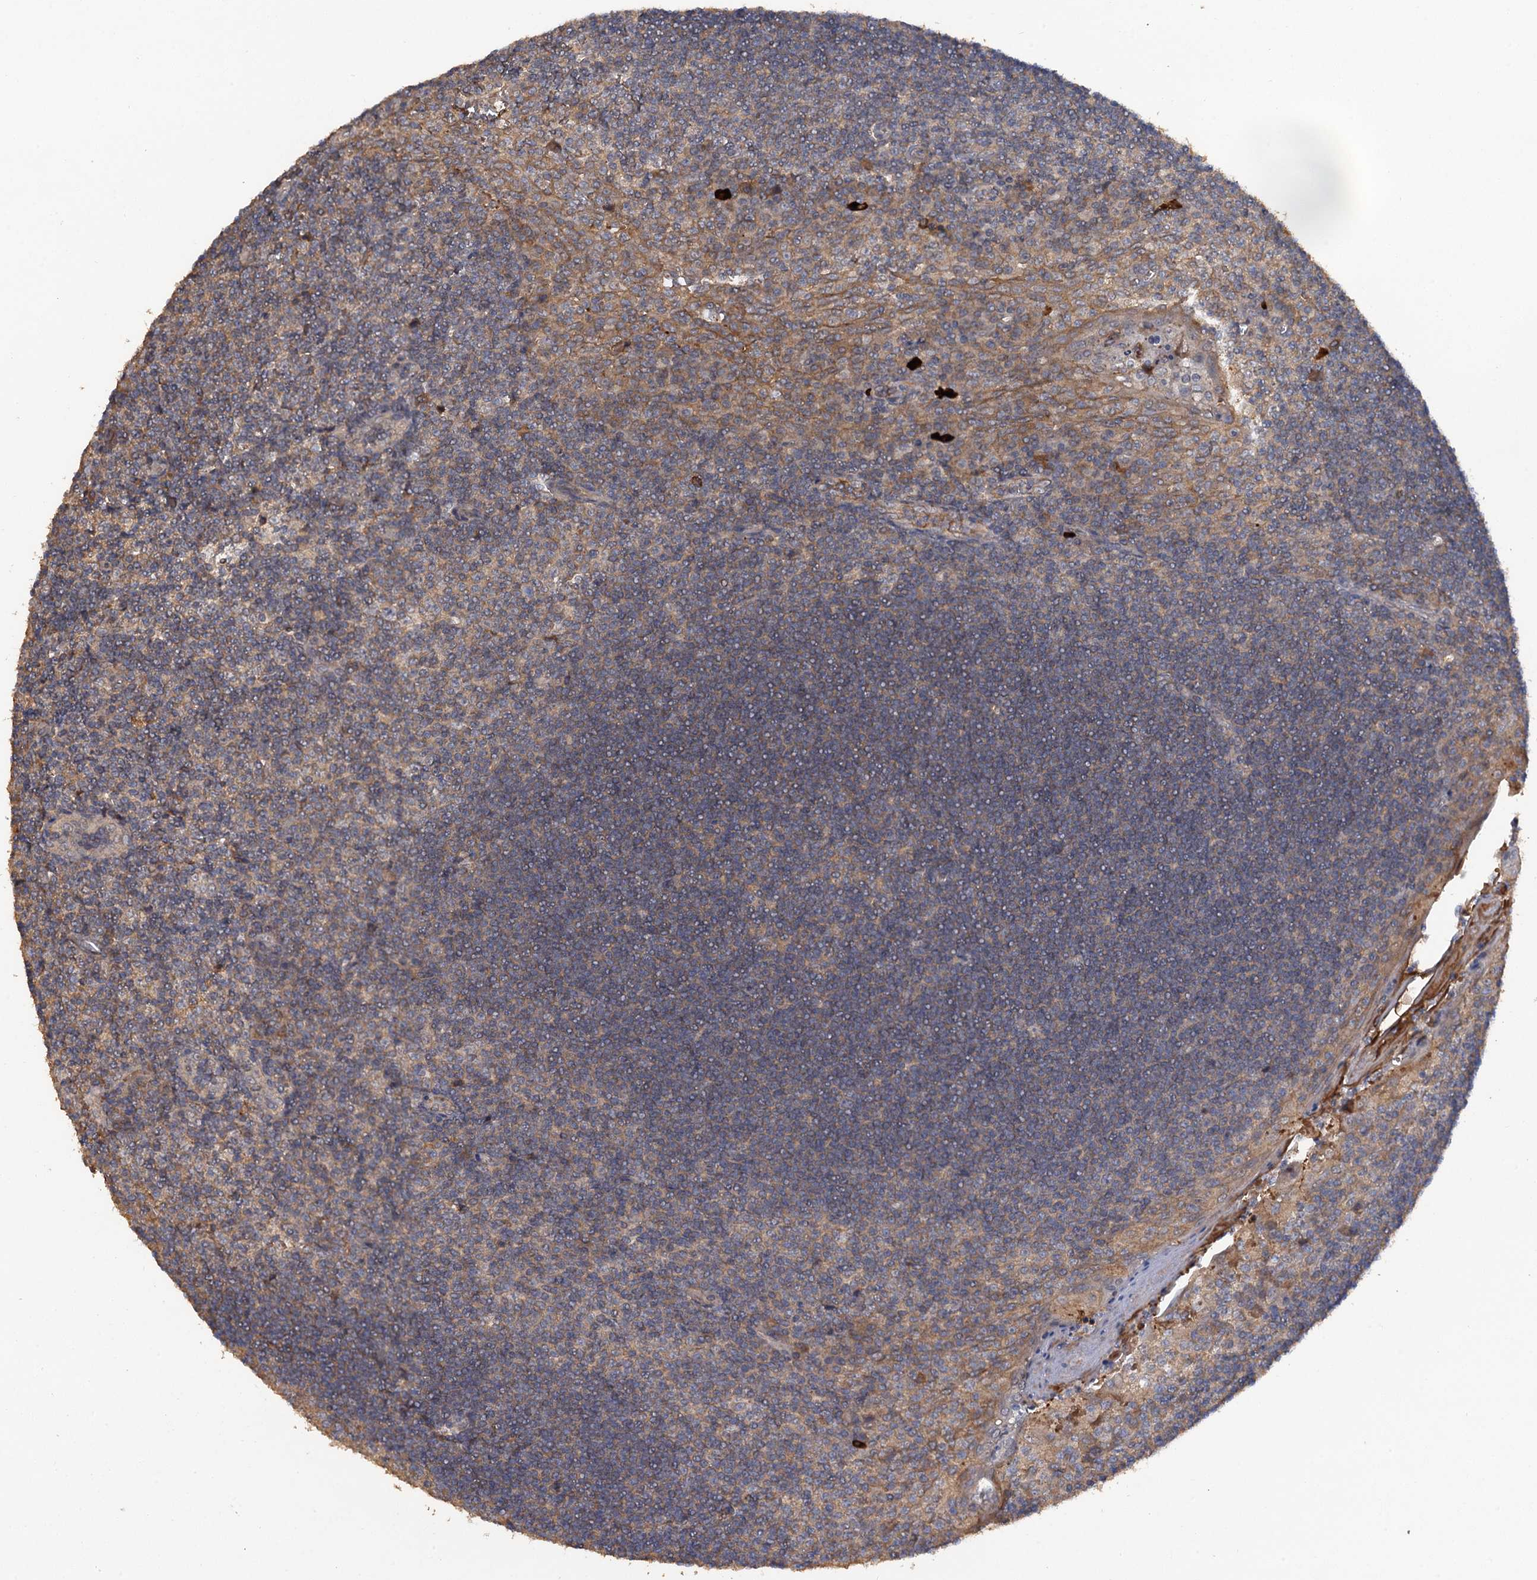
{"staining": {"intensity": "weak", "quantity": "25%-75%", "location": "cytoplasmic/membranous"}, "tissue": "tonsil", "cell_type": "Germinal center cells", "image_type": "normal", "snomed": [{"axis": "morphology", "description": "Normal tissue, NOS"}, {"axis": "topography", "description": "Tonsil"}], "caption": "An immunohistochemistry (IHC) micrograph of normal tissue is shown. Protein staining in brown highlights weak cytoplasmic/membranous positivity in tonsil within germinal center cells.", "gene": "HAPLN3", "patient": {"sex": "male", "age": 27}}